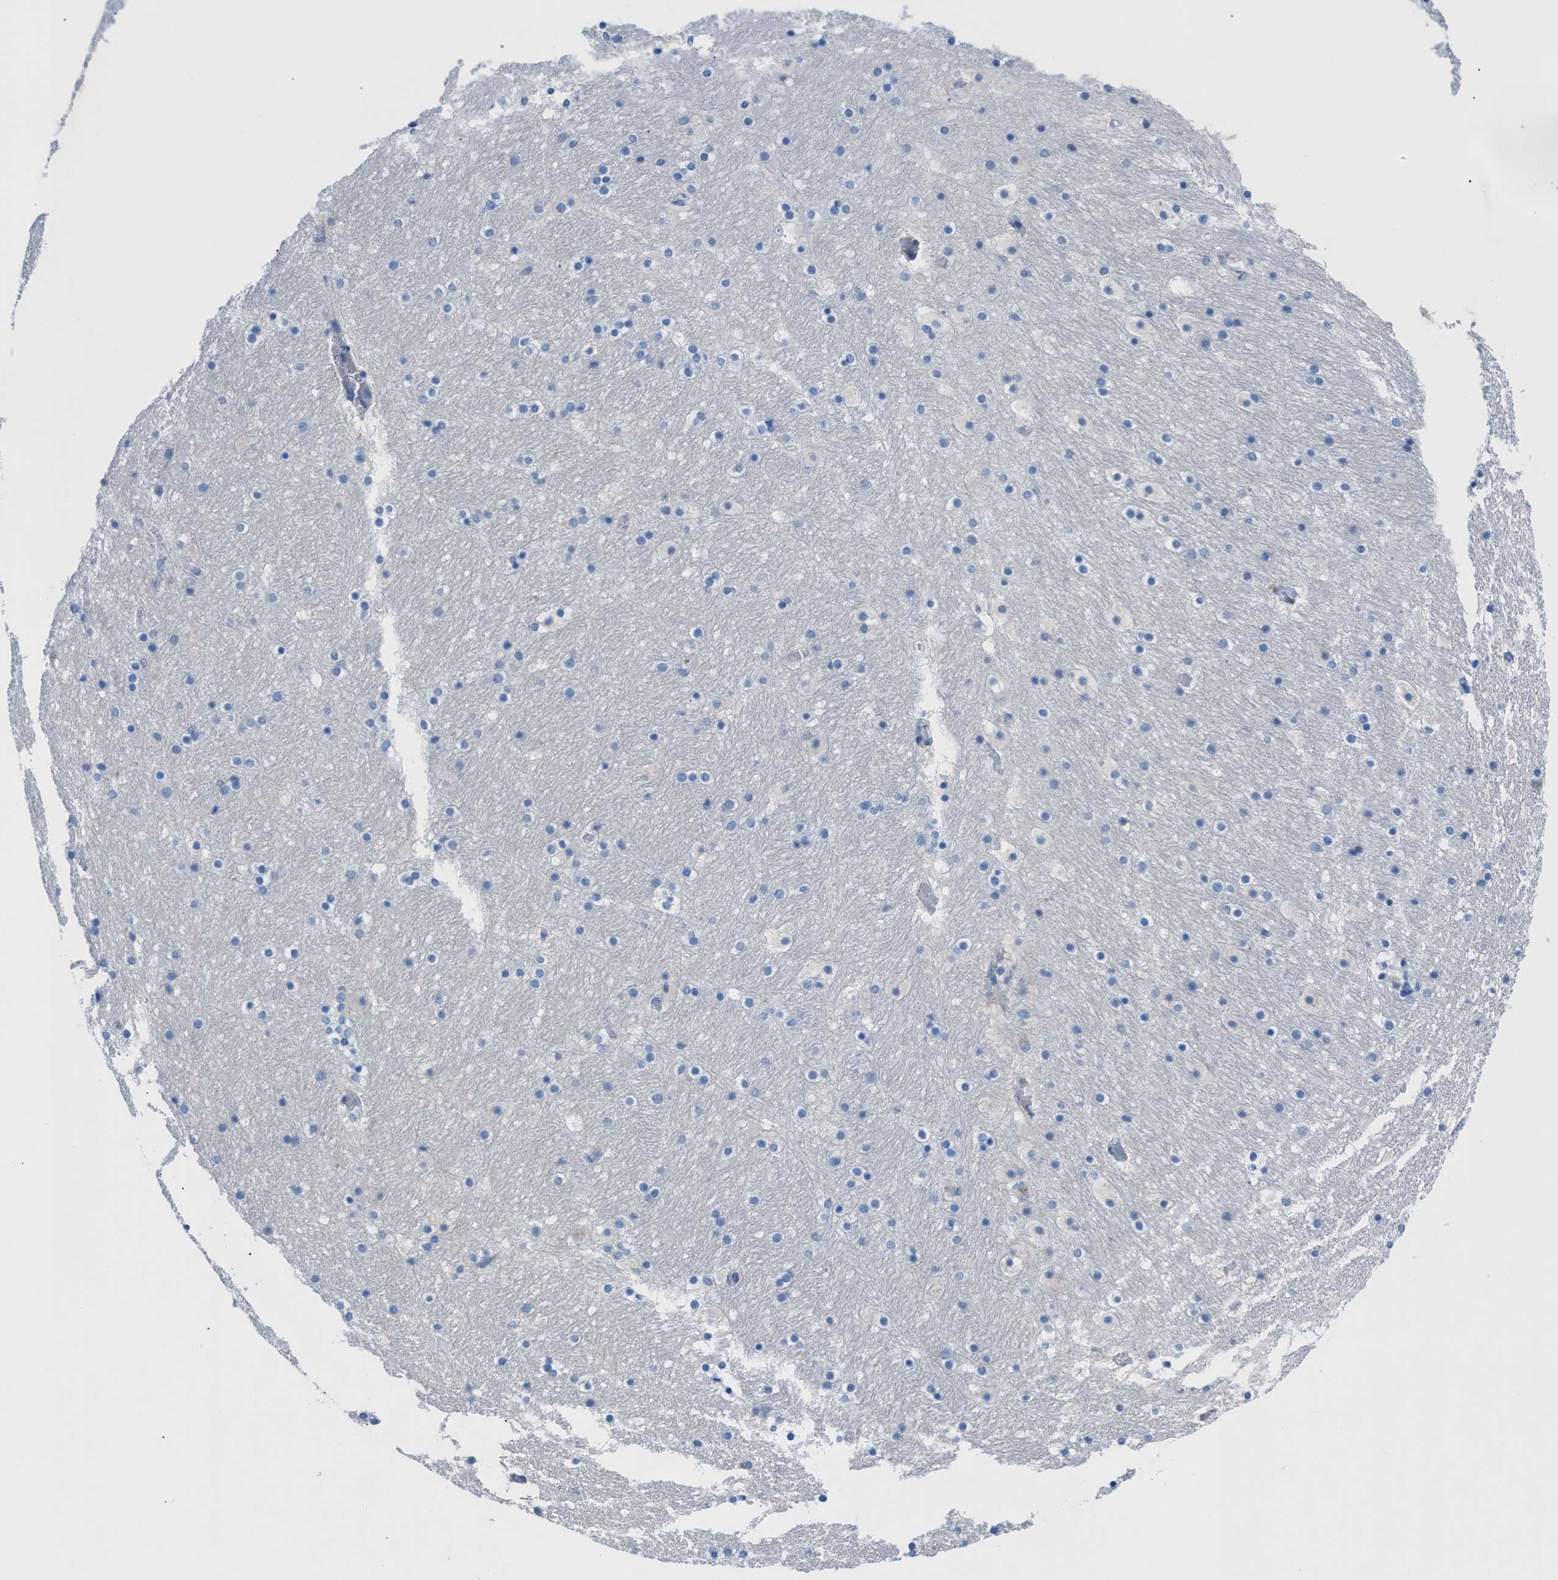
{"staining": {"intensity": "negative", "quantity": "none", "location": "none"}, "tissue": "hippocampus", "cell_type": "Glial cells", "image_type": "normal", "snomed": [{"axis": "morphology", "description": "Normal tissue, NOS"}, {"axis": "topography", "description": "Hippocampus"}], "caption": "High magnification brightfield microscopy of unremarkable hippocampus stained with DAB (3,3'-diaminobenzidine) (brown) and counterstained with hematoxylin (blue): glial cells show no significant expression.", "gene": "ITPR1", "patient": {"sex": "male", "age": 45}}